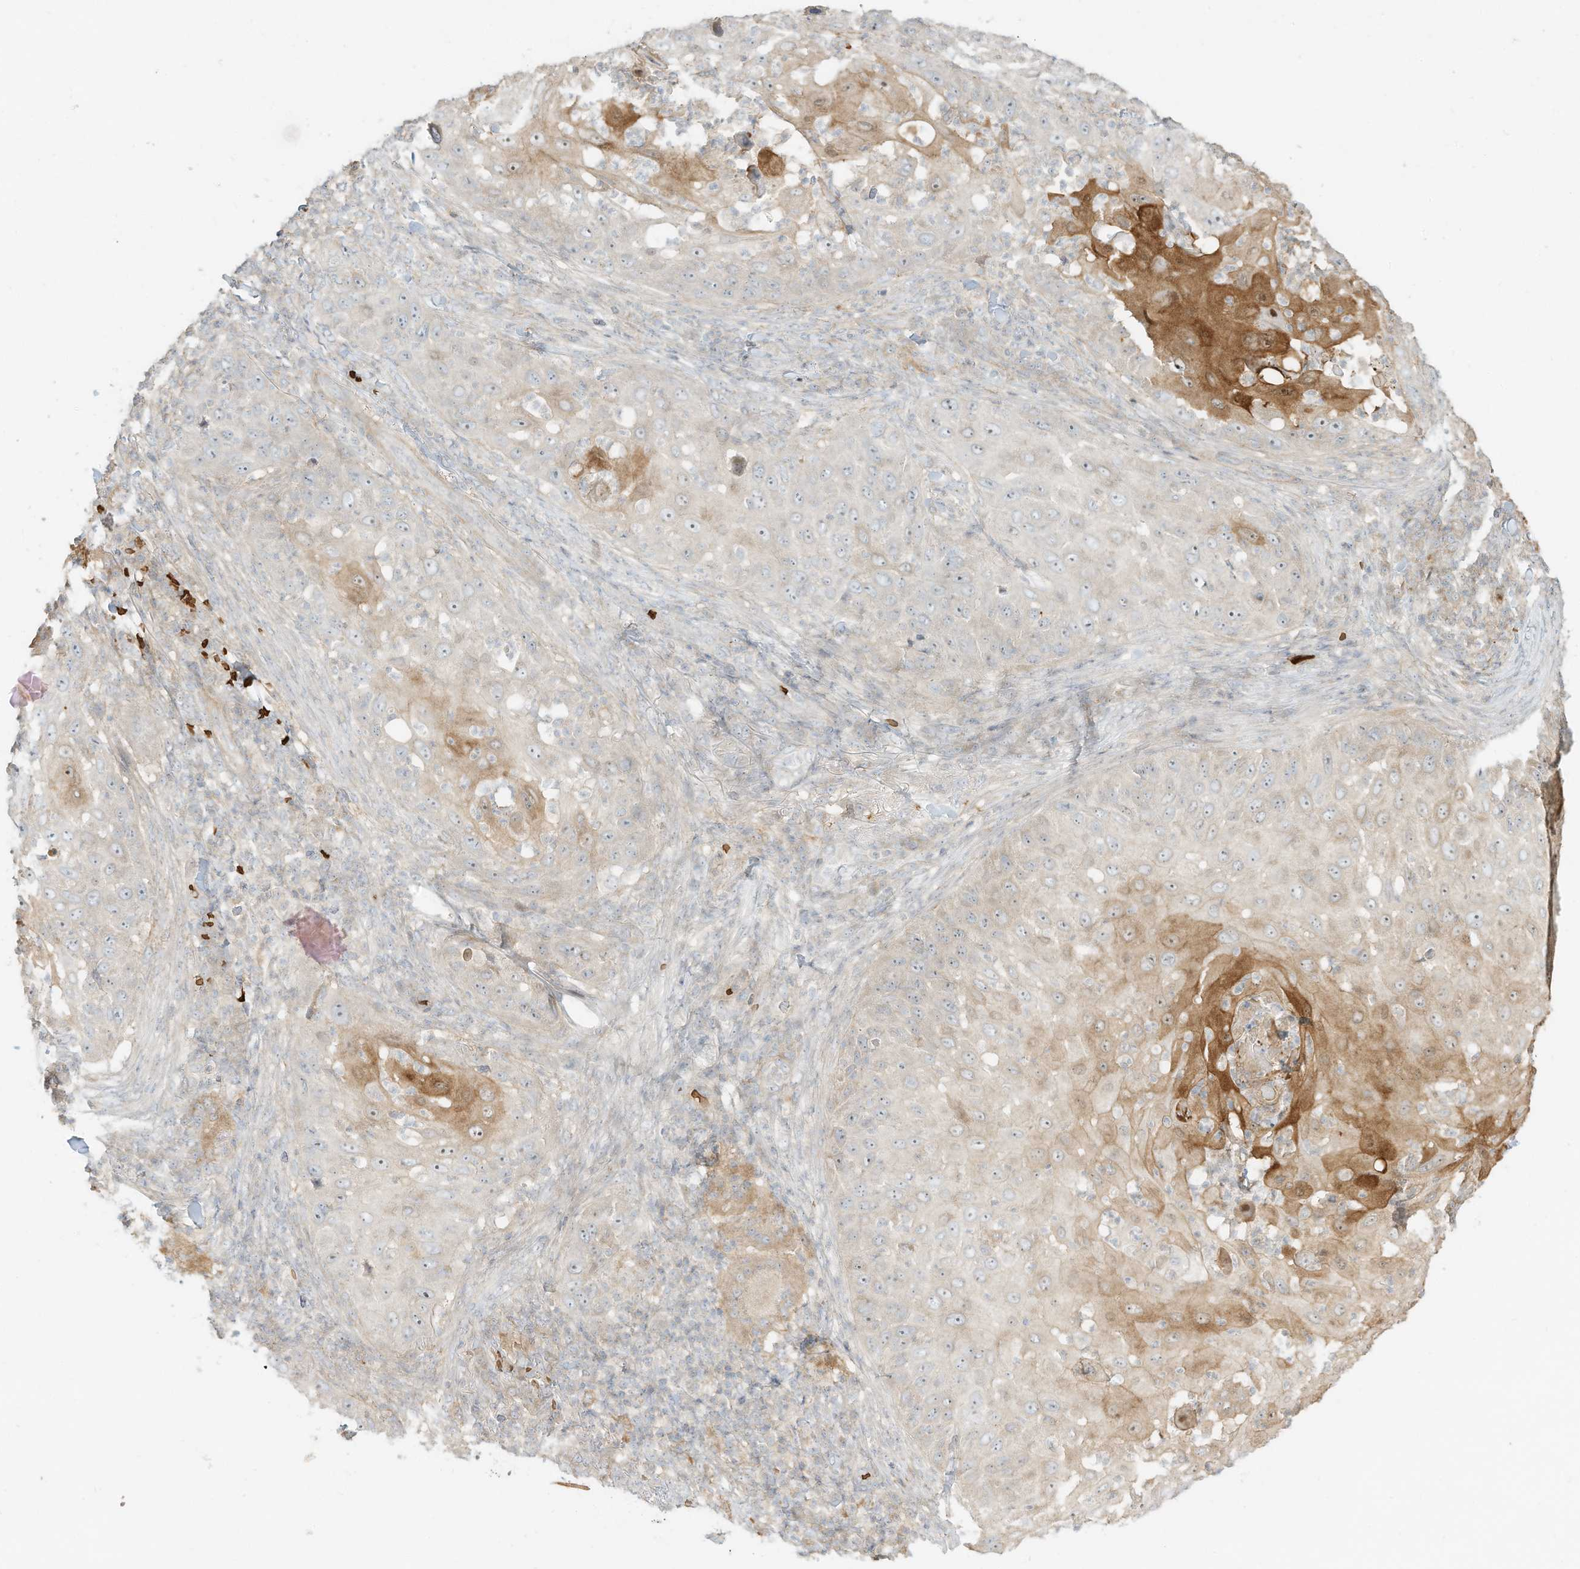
{"staining": {"intensity": "moderate", "quantity": "<25%", "location": "cytoplasmic/membranous"}, "tissue": "skin cancer", "cell_type": "Tumor cells", "image_type": "cancer", "snomed": [{"axis": "morphology", "description": "Squamous cell carcinoma, NOS"}, {"axis": "topography", "description": "Skin"}], "caption": "Skin squamous cell carcinoma stained with immunohistochemistry demonstrates moderate cytoplasmic/membranous staining in about <25% of tumor cells.", "gene": "OFD1", "patient": {"sex": "female", "age": 44}}